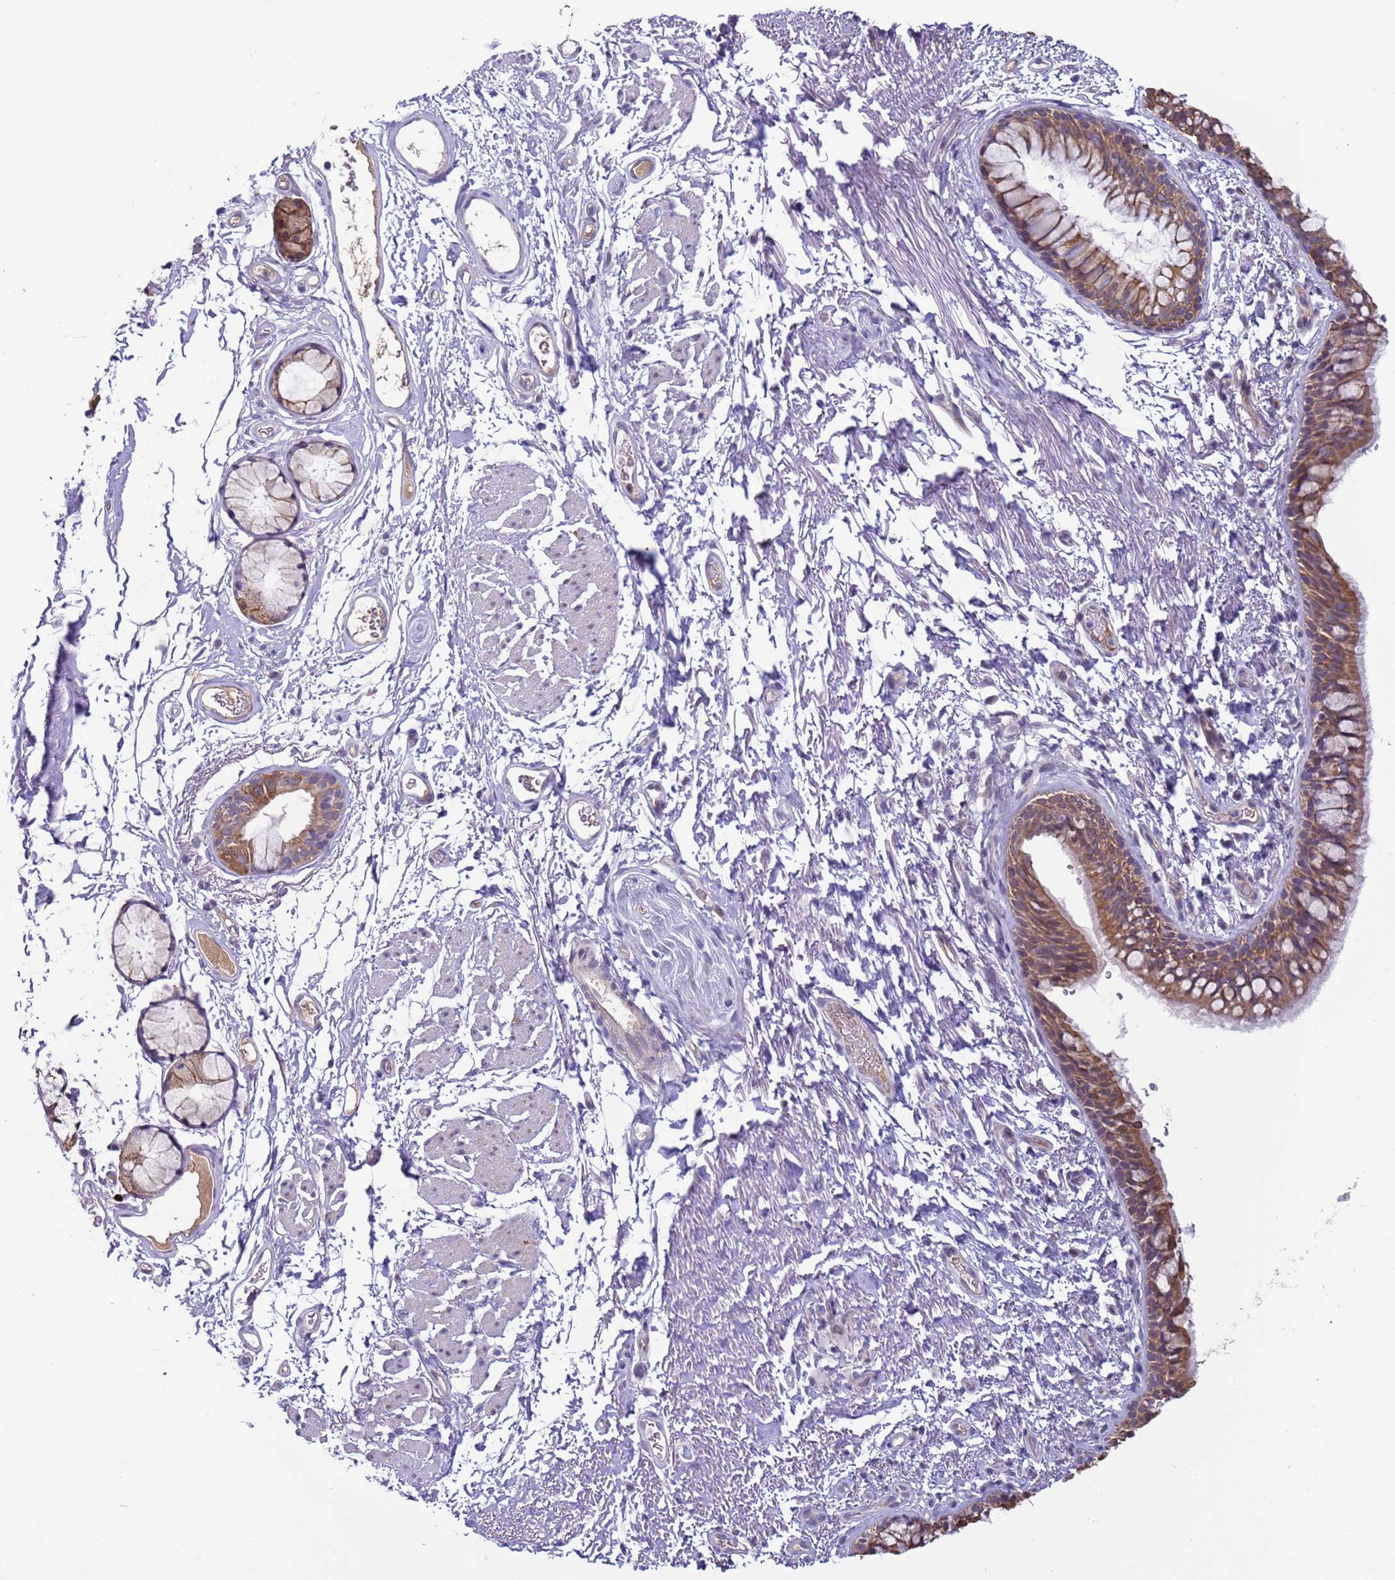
{"staining": {"intensity": "moderate", "quantity": ">75%", "location": "cytoplasmic/membranous"}, "tissue": "bronchus", "cell_type": "Respiratory epithelial cells", "image_type": "normal", "snomed": [{"axis": "morphology", "description": "Normal tissue, NOS"}, {"axis": "topography", "description": "Cartilage tissue"}, {"axis": "topography", "description": "Bronchus"}], "caption": "Unremarkable bronchus reveals moderate cytoplasmic/membranous staining in approximately >75% of respiratory epithelial cells, visualized by immunohistochemistry.", "gene": "NPAP1", "patient": {"sex": "female", "age": 73}}